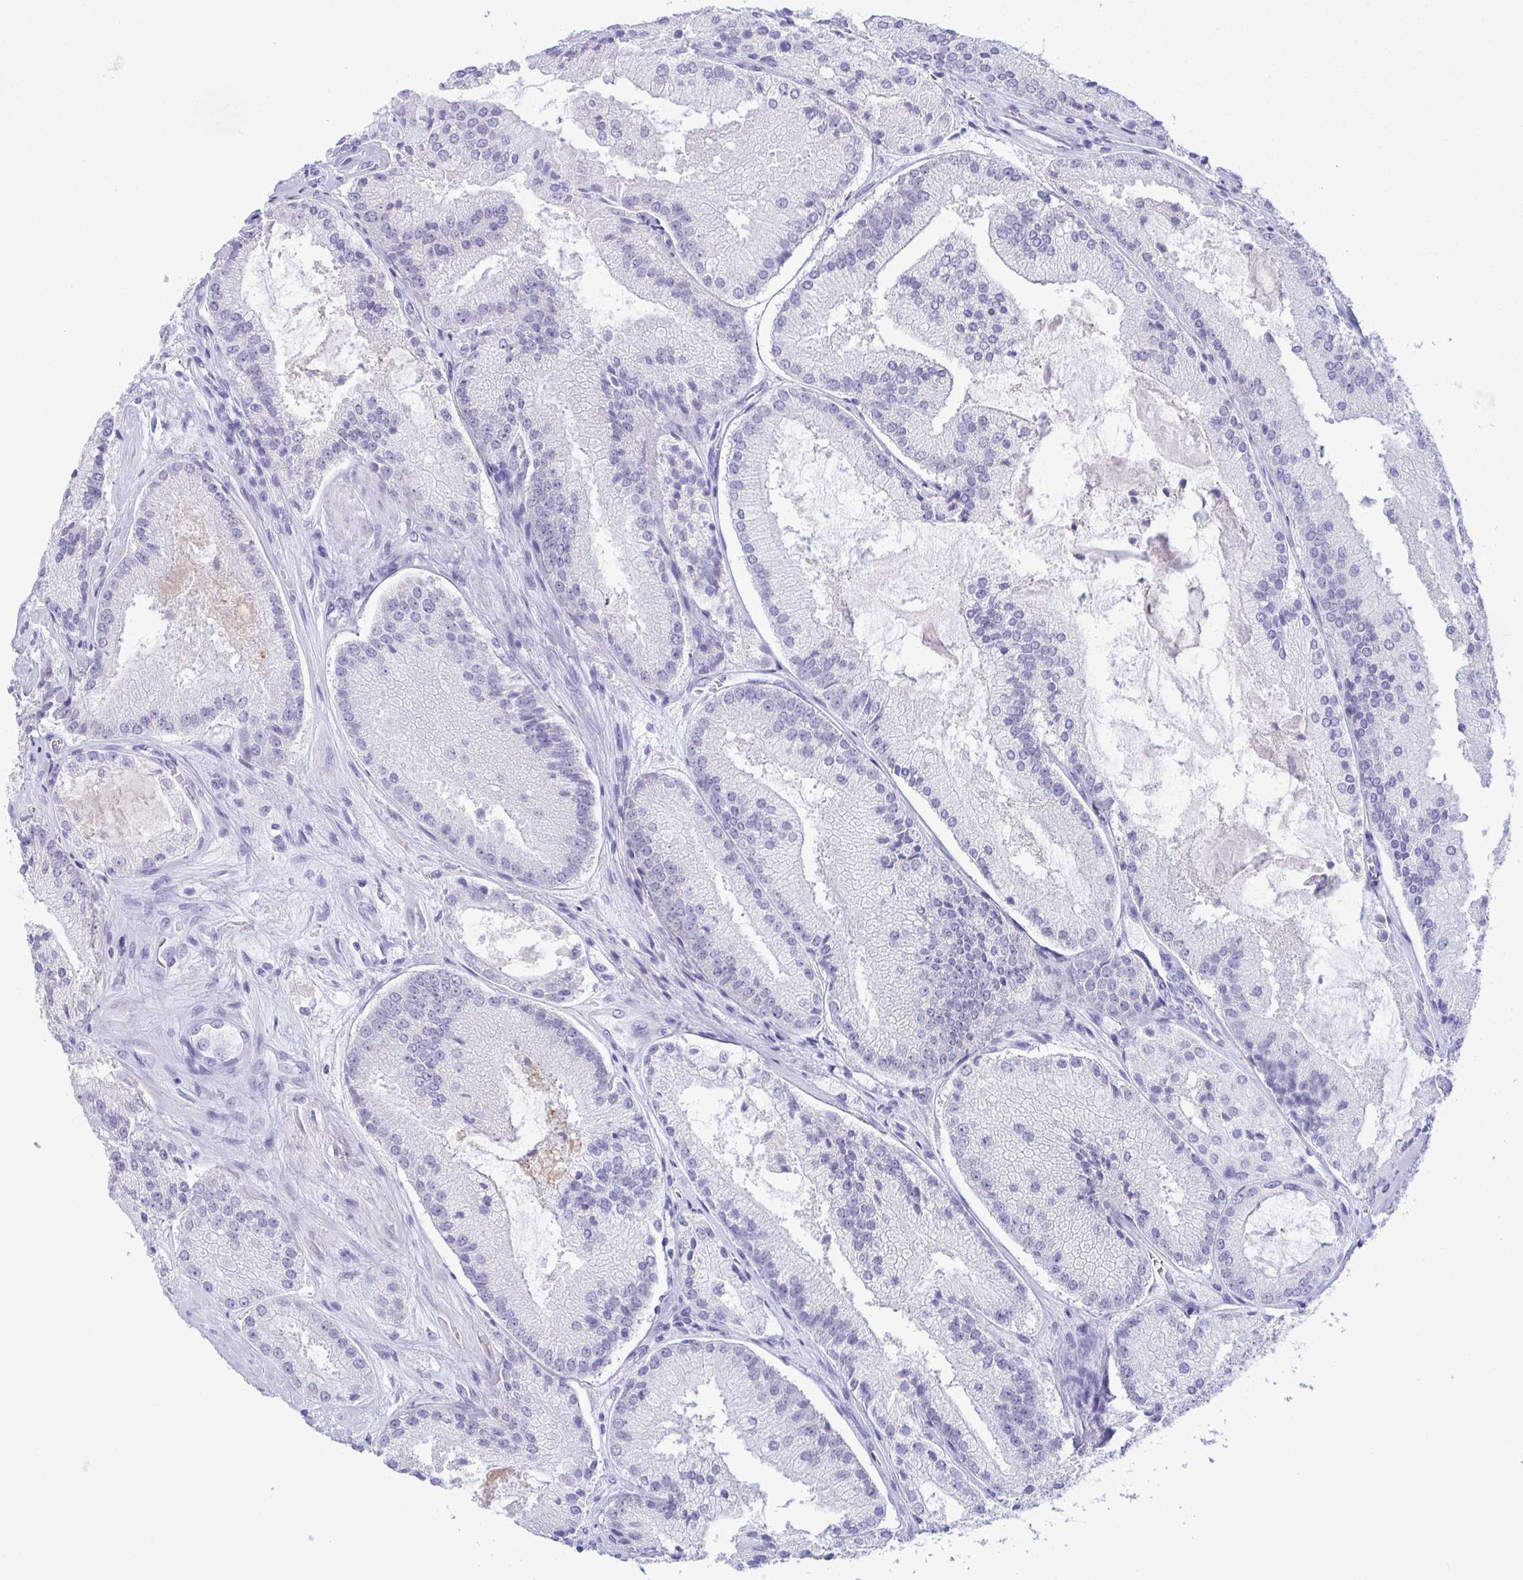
{"staining": {"intensity": "negative", "quantity": "none", "location": "none"}, "tissue": "prostate cancer", "cell_type": "Tumor cells", "image_type": "cancer", "snomed": [{"axis": "morphology", "description": "Adenocarcinoma, High grade"}, {"axis": "topography", "description": "Prostate"}], "caption": "Immunohistochemistry micrograph of neoplastic tissue: human prostate adenocarcinoma (high-grade) stained with DAB (3,3'-diaminobenzidine) demonstrates no significant protein staining in tumor cells.", "gene": "ANKRD60", "patient": {"sex": "male", "age": 73}}